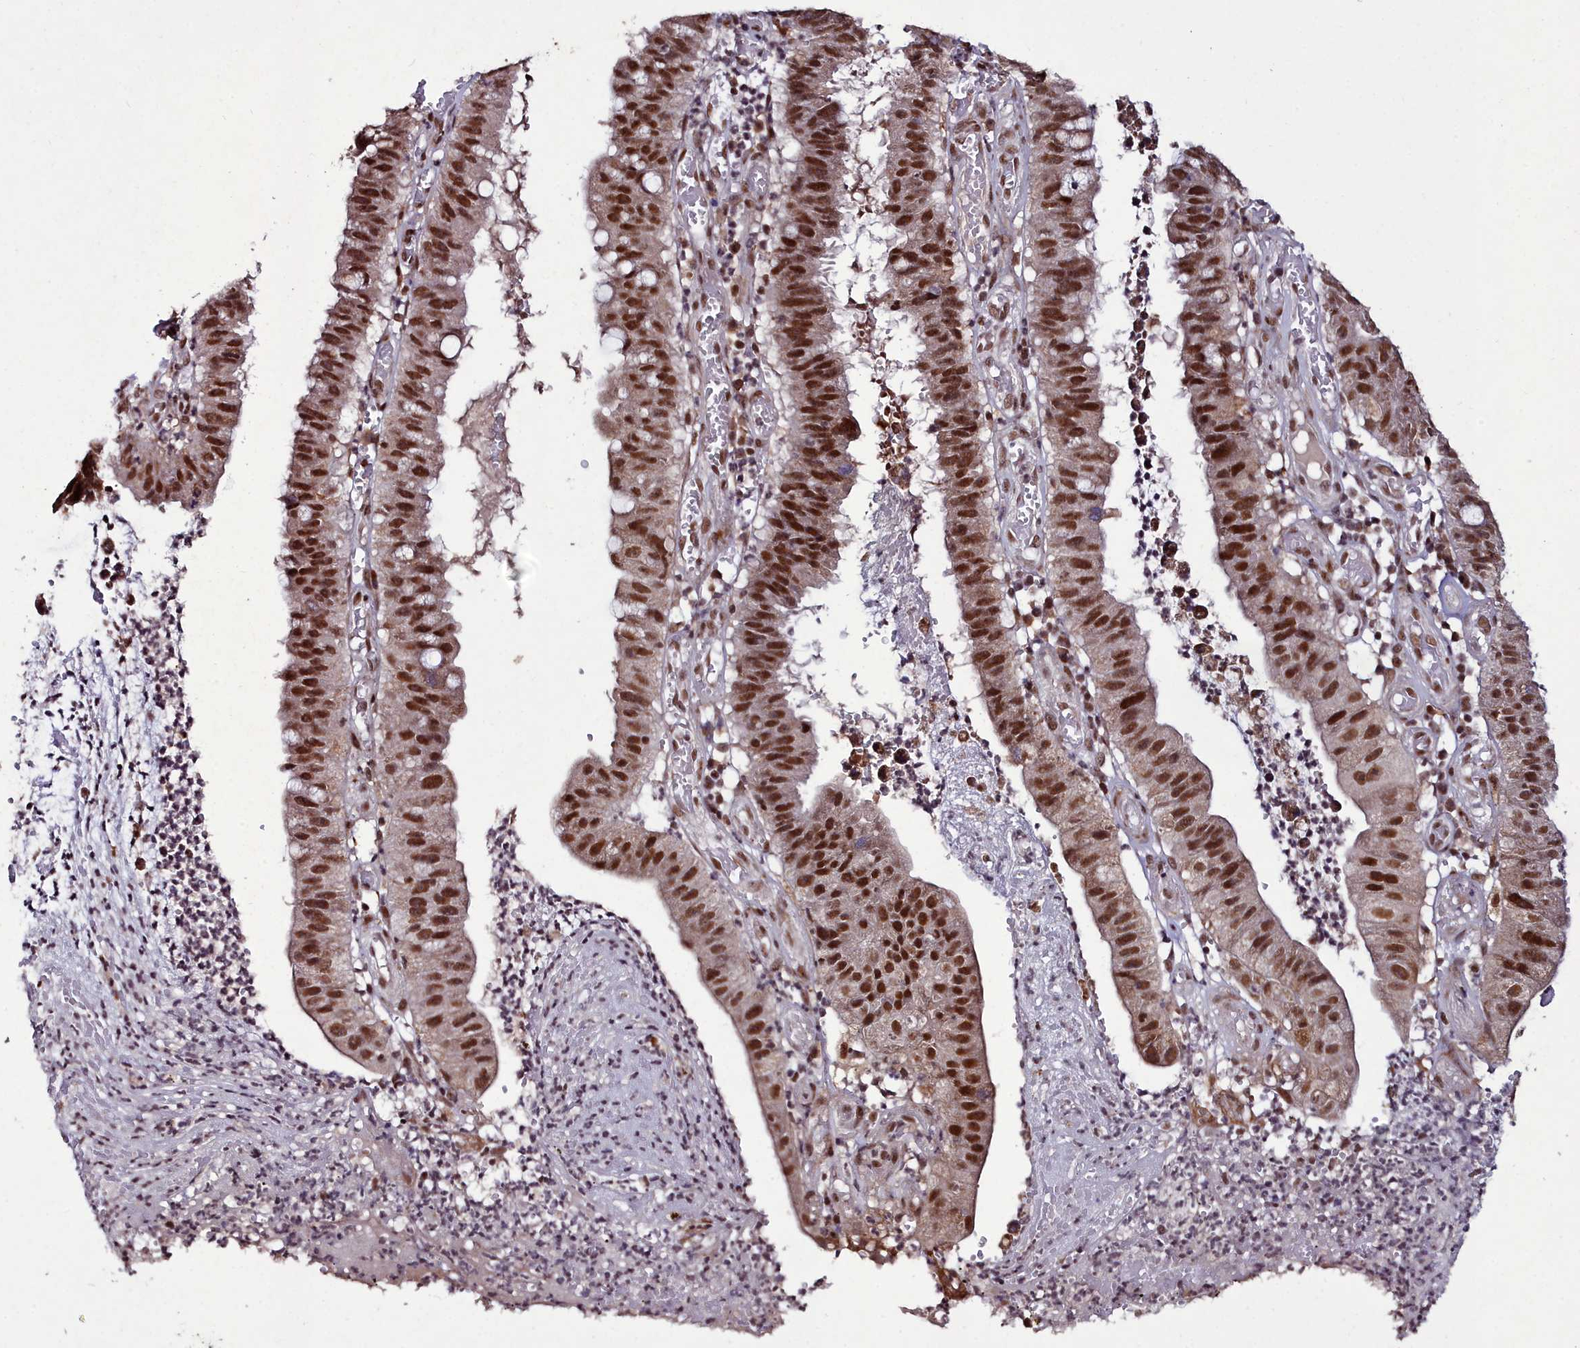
{"staining": {"intensity": "strong", "quantity": ">75%", "location": "nuclear"}, "tissue": "stomach cancer", "cell_type": "Tumor cells", "image_type": "cancer", "snomed": [{"axis": "morphology", "description": "Adenocarcinoma, NOS"}, {"axis": "topography", "description": "Stomach"}], "caption": "Protein staining displays strong nuclear staining in about >75% of tumor cells in adenocarcinoma (stomach).", "gene": "CXXC1", "patient": {"sex": "male", "age": 59}}